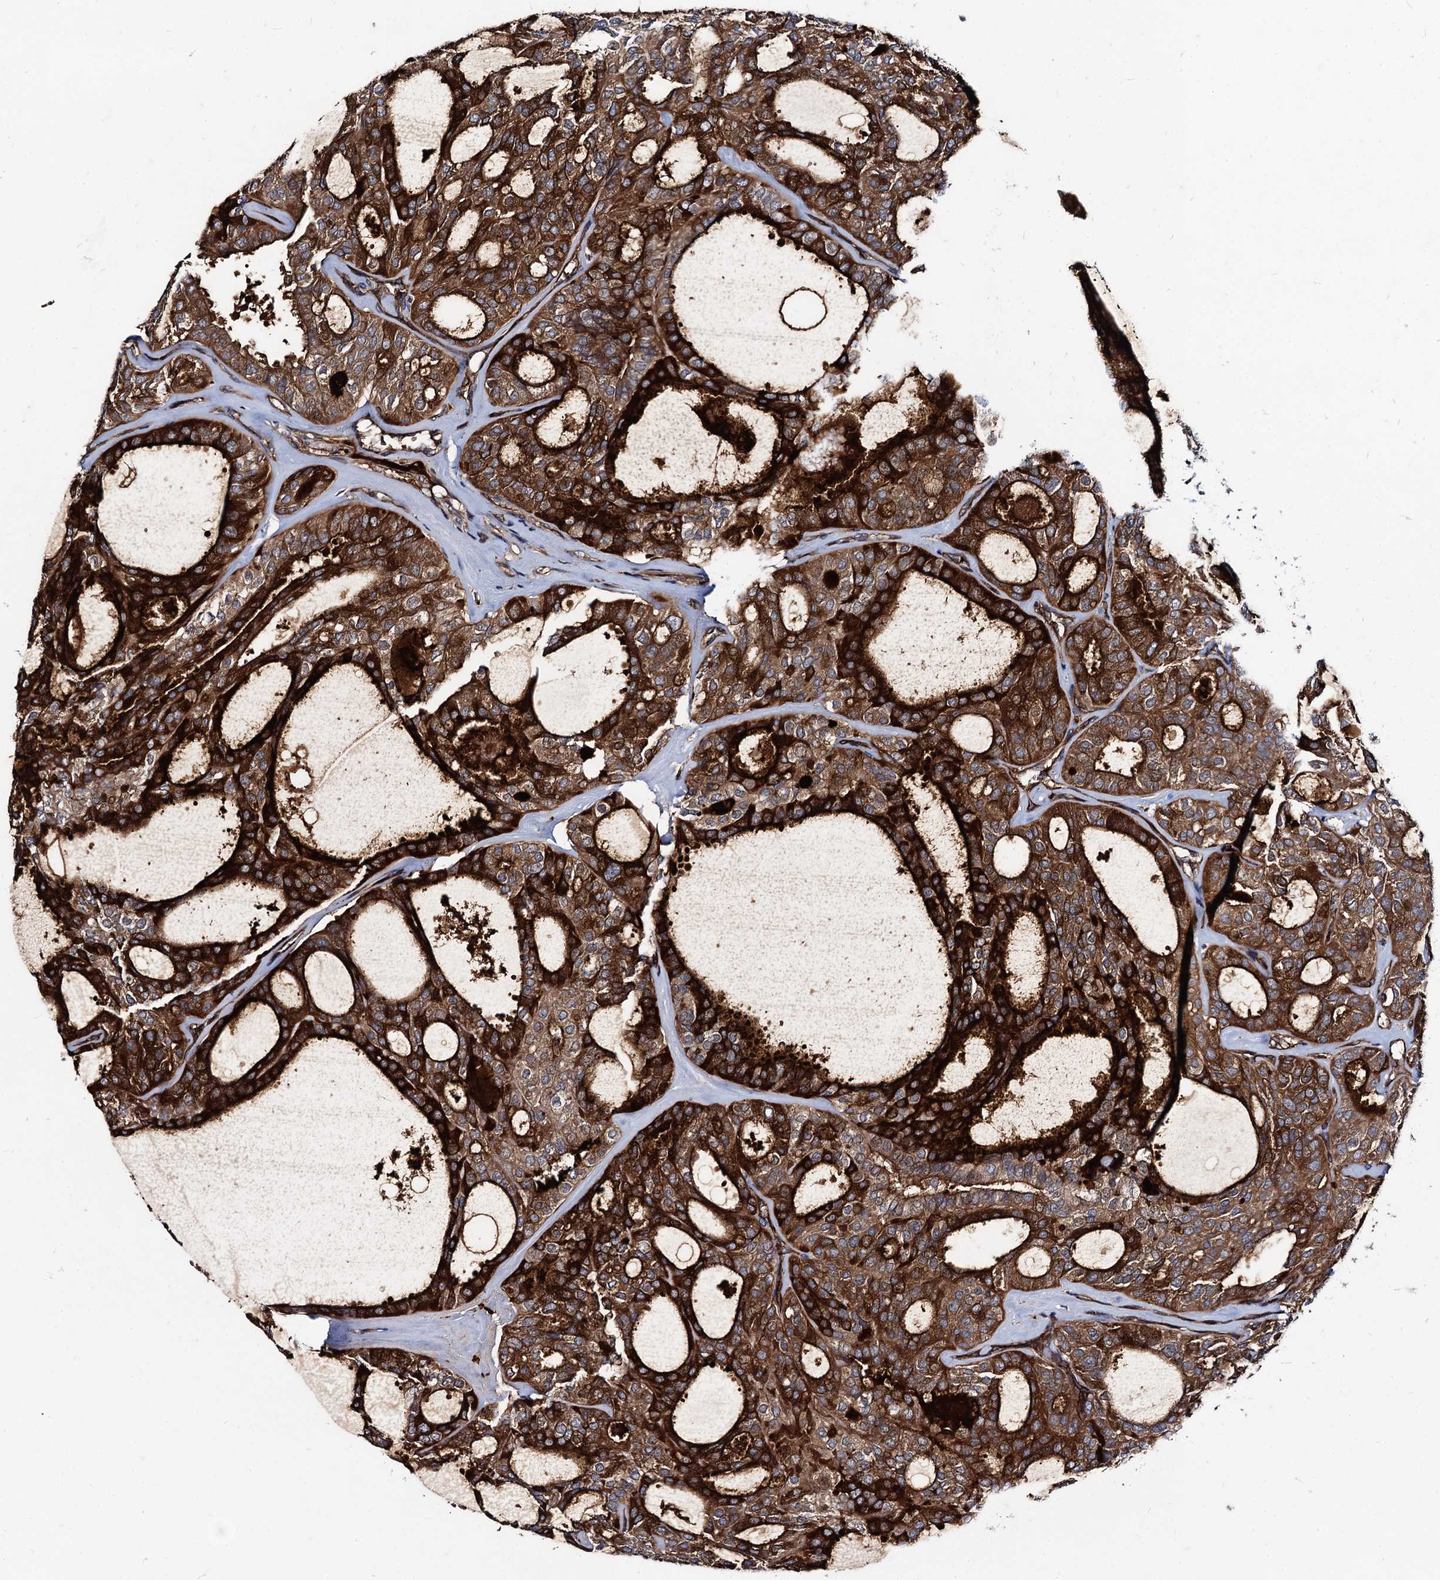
{"staining": {"intensity": "strong", "quantity": ">75%", "location": "cytoplasmic/membranous"}, "tissue": "thyroid cancer", "cell_type": "Tumor cells", "image_type": "cancer", "snomed": [{"axis": "morphology", "description": "Follicular adenoma carcinoma, NOS"}, {"axis": "topography", "description": "Thyroid gland"}], "caption": "The histopathology image displays a brown stain indicating the presence of a protein in the cytoplasmic/membranous of tumor cells in thyroid cancer (follicular adenoma carcinoma). The protein is stained brown, and the nuclei are stained in blue (DAB IHC with brightfield microscopy, high magnification).", "gene": "KXD1", "patient": {"sex": "male", "age": 75}}